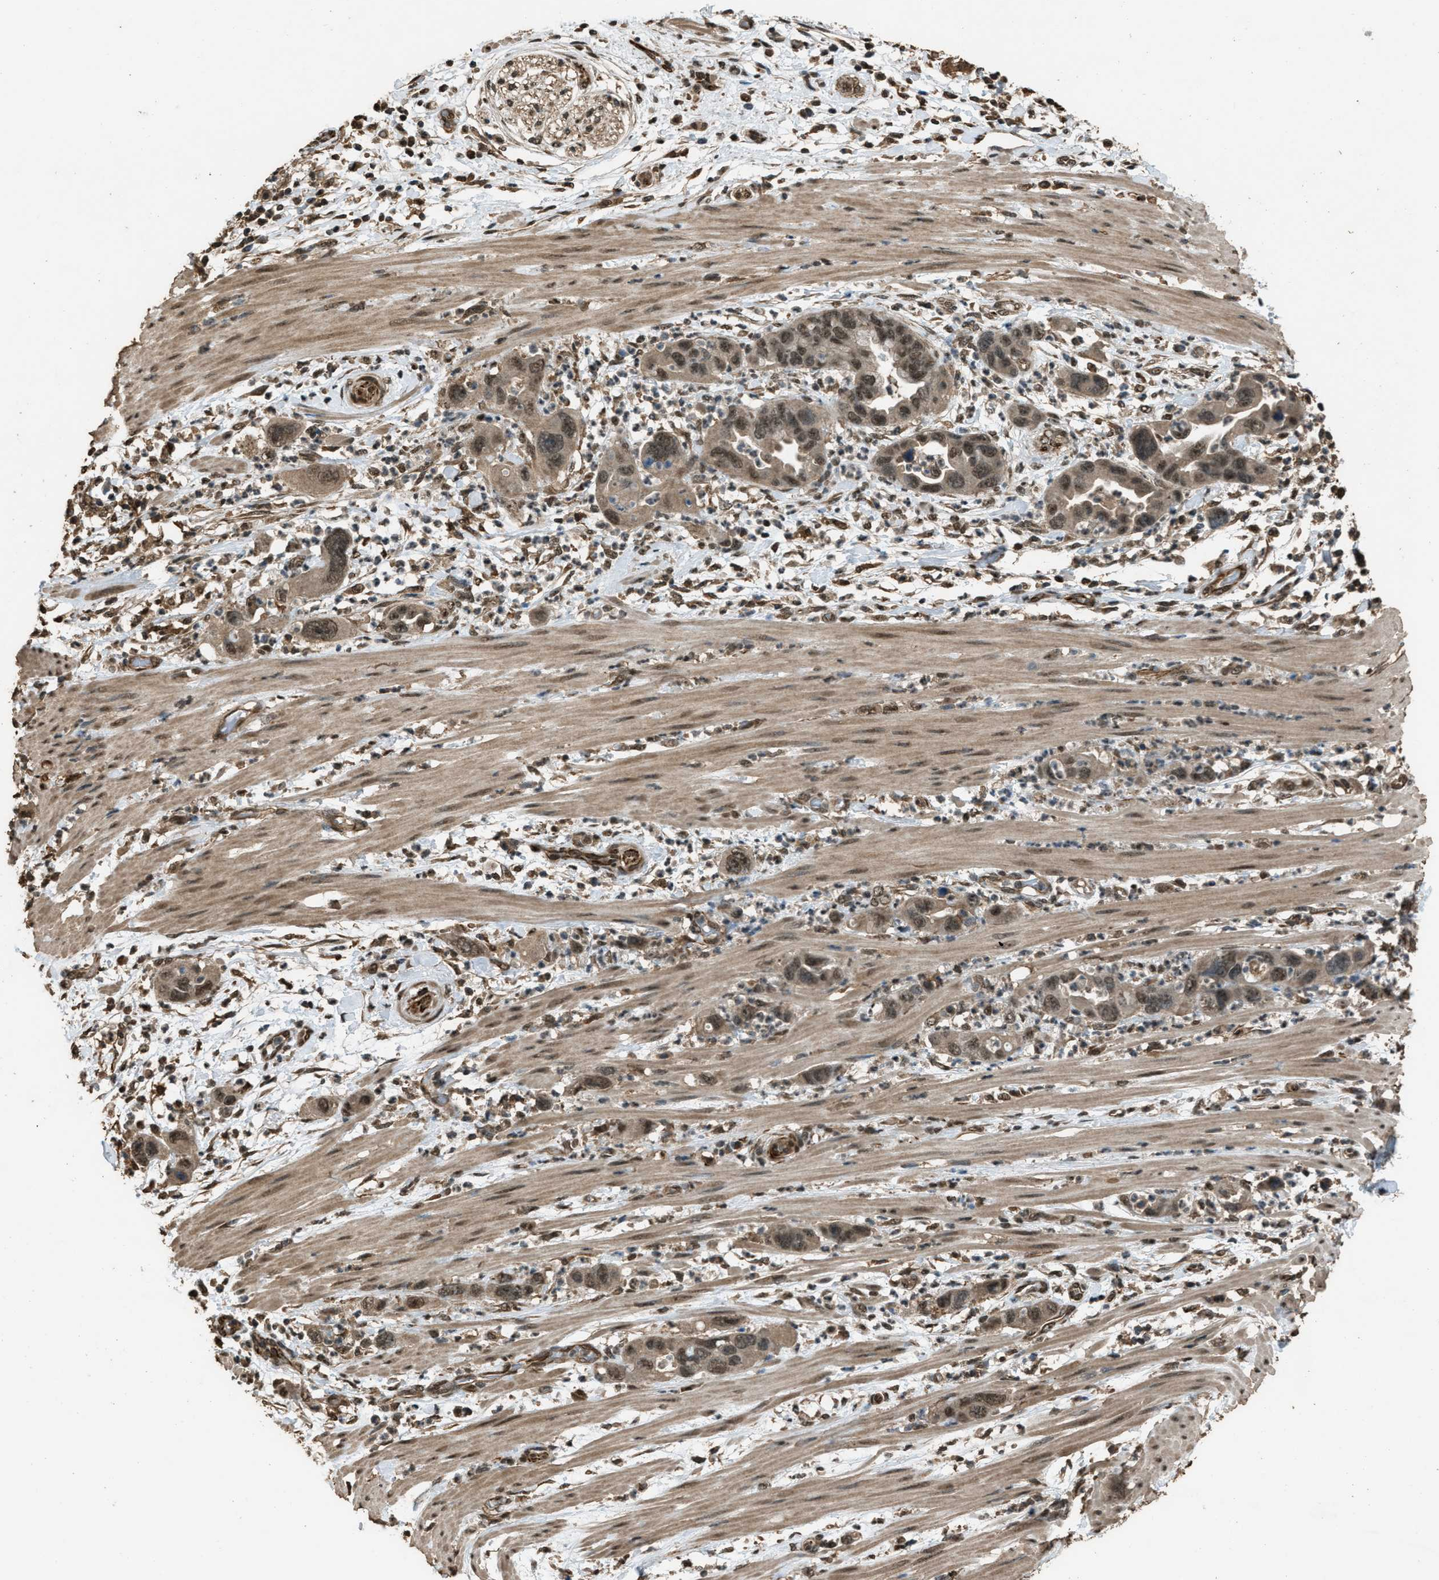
{"staining": {"intensity": "moderate", "quantity": ">75%", "location": "cytoplasmic/membranous,nuclear"}, "tissue": "pancreatic cancer", "cell_type": "Tumor cells", "image_type": "cancer", "snomed": [{"axis": "morphology", "description": "Adenocarcinoma, NOS"}, {"axis": "topography", "description": "Pancreas"}], "caption": "The micrograph exhibits staining of pancreatic cancer, revealing moderate cytoplasmic/membranous and nuclear protein expression (brown color) within tumor cells.", "gene": "SERTAD2", "patient": {"sex": "female", "age": 71}}